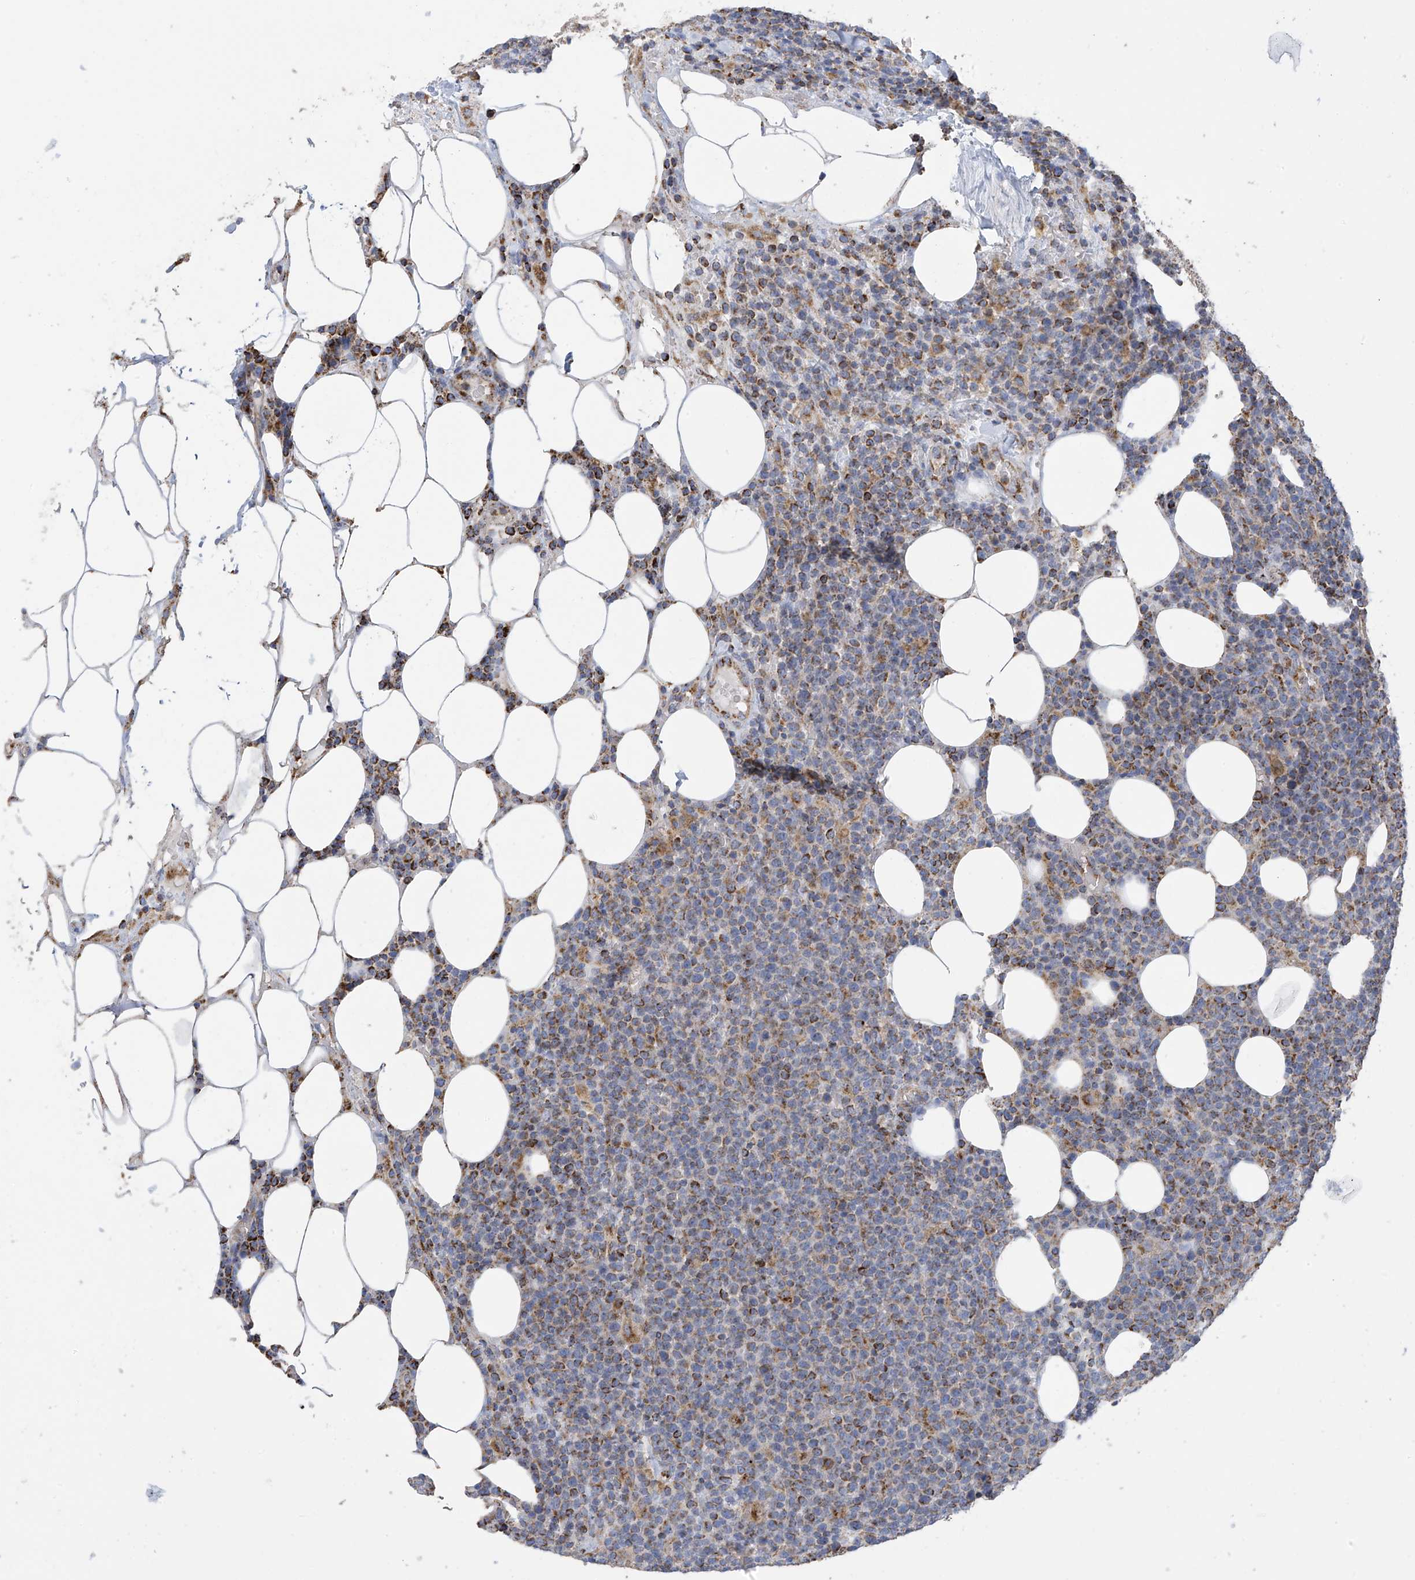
{"staining": {"intensity": "moderate", "quantity": "25%-75%", "location": "cytoplasmic/membranous"}, "tissue": "lymphoma", "cell_type": "Tumor cells", "image_type": "cancer", "snomed": [{"axis": "morphology", "description": "Malignant lymphoma, non-Hodgkin's type, High grade"}, {"axis": "topography", "description": "Lymph node"}], "caption": "Protein expression analysis of human high-grade malignant lymphoma, non-Hodgkin's type reveals moderate cytoplasmic/membranous expression in about 25%-75% of tumor cells.", "gene": "ITM2B", "patient": {"sex": "male", "age": 61}}